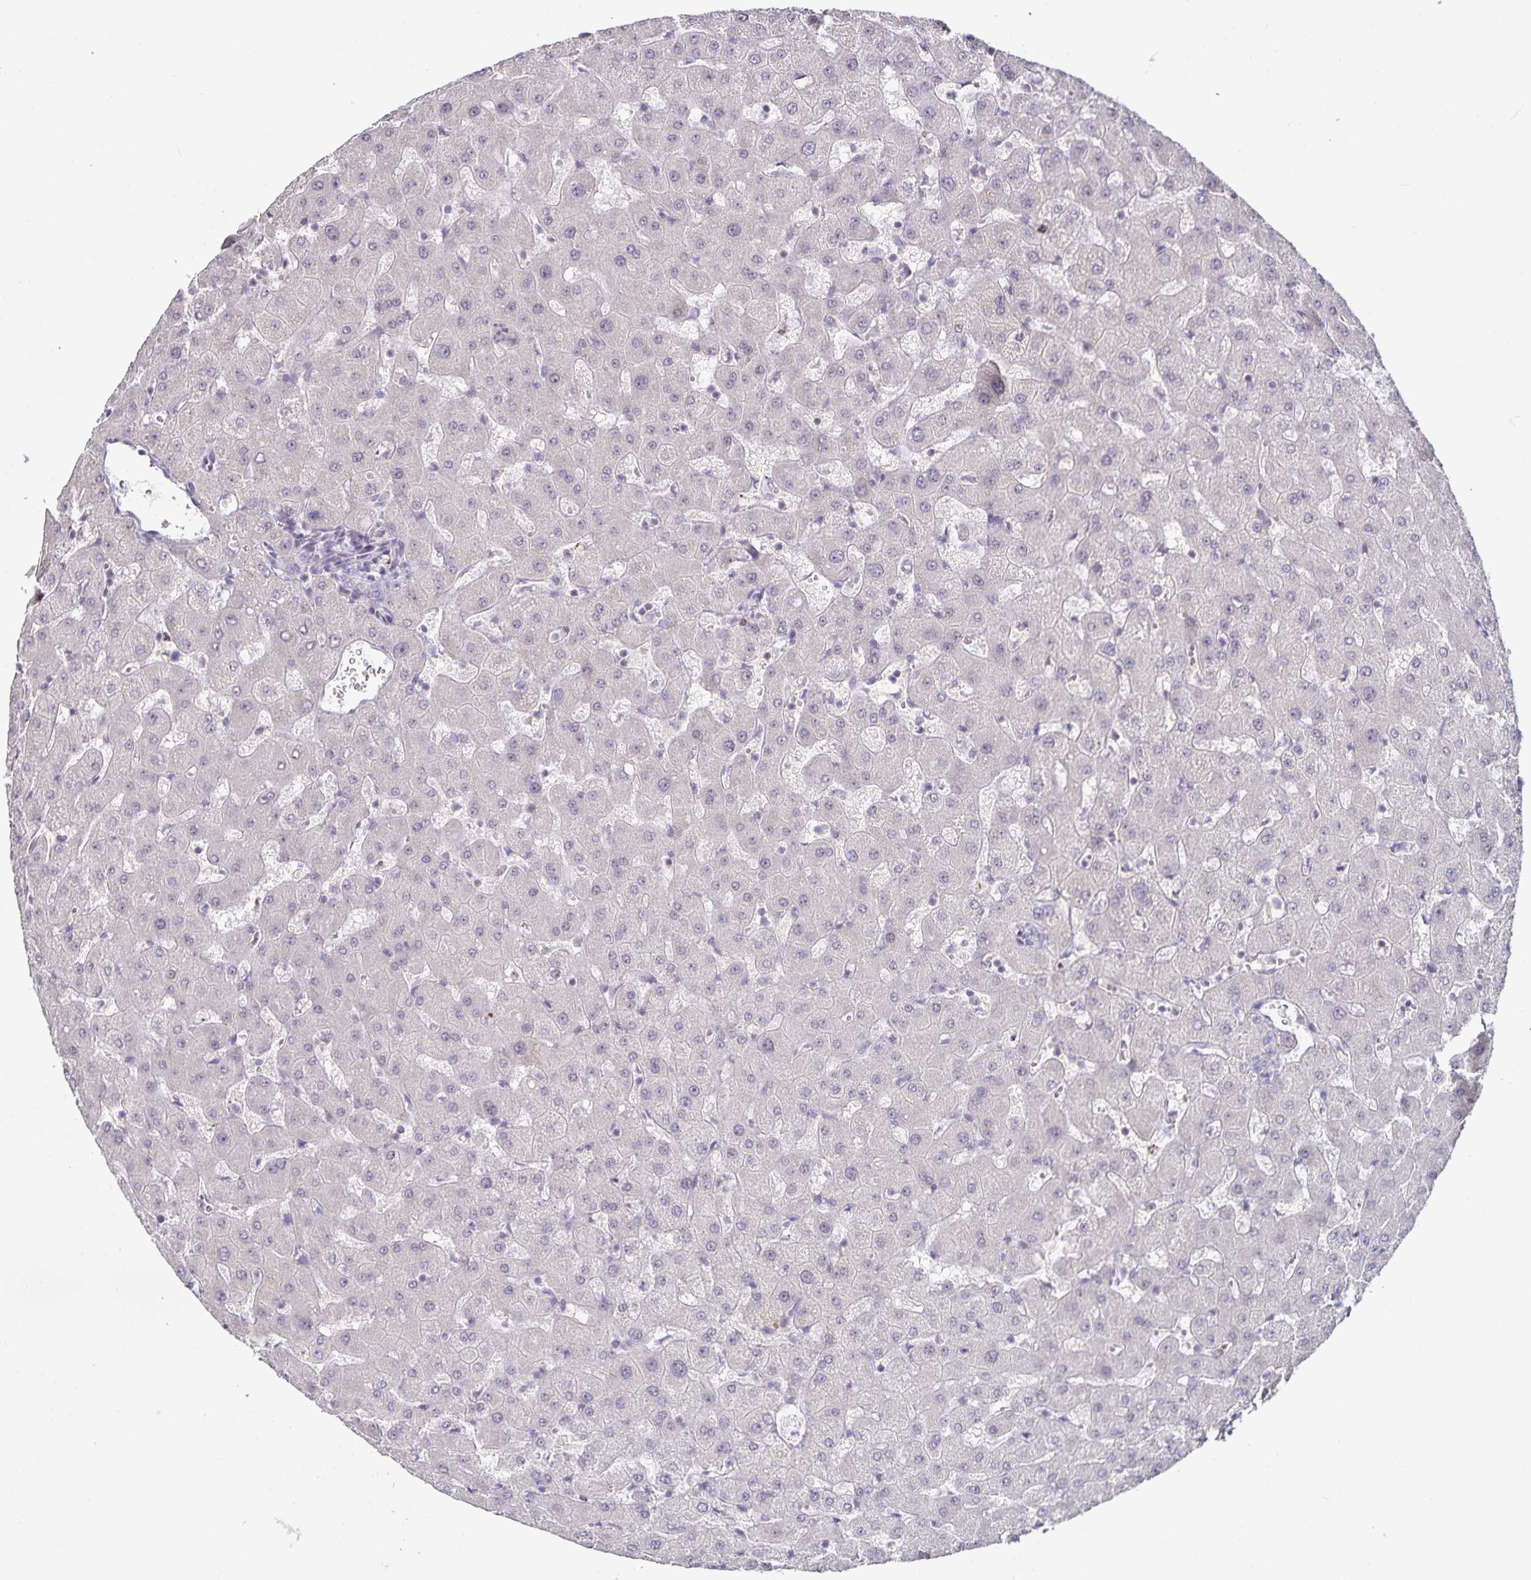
{"staining": {"intensity": "negative", "quantity": "none", "location": "none"}, "tissue": "liver", "cell_type": "Cholangiocytes", "image_type": "normal", "snomed": [{"axis": "morphology", "description": "Normal tissue, NOS"}, {"axis": "topography", "description": "Liver"}], "caption": "Immunohistochemical staining of benign liver displays no significant expression in cholangiocytes.", "gene": "DNAH9", "patient": {"sex": "female", "age": 63}}